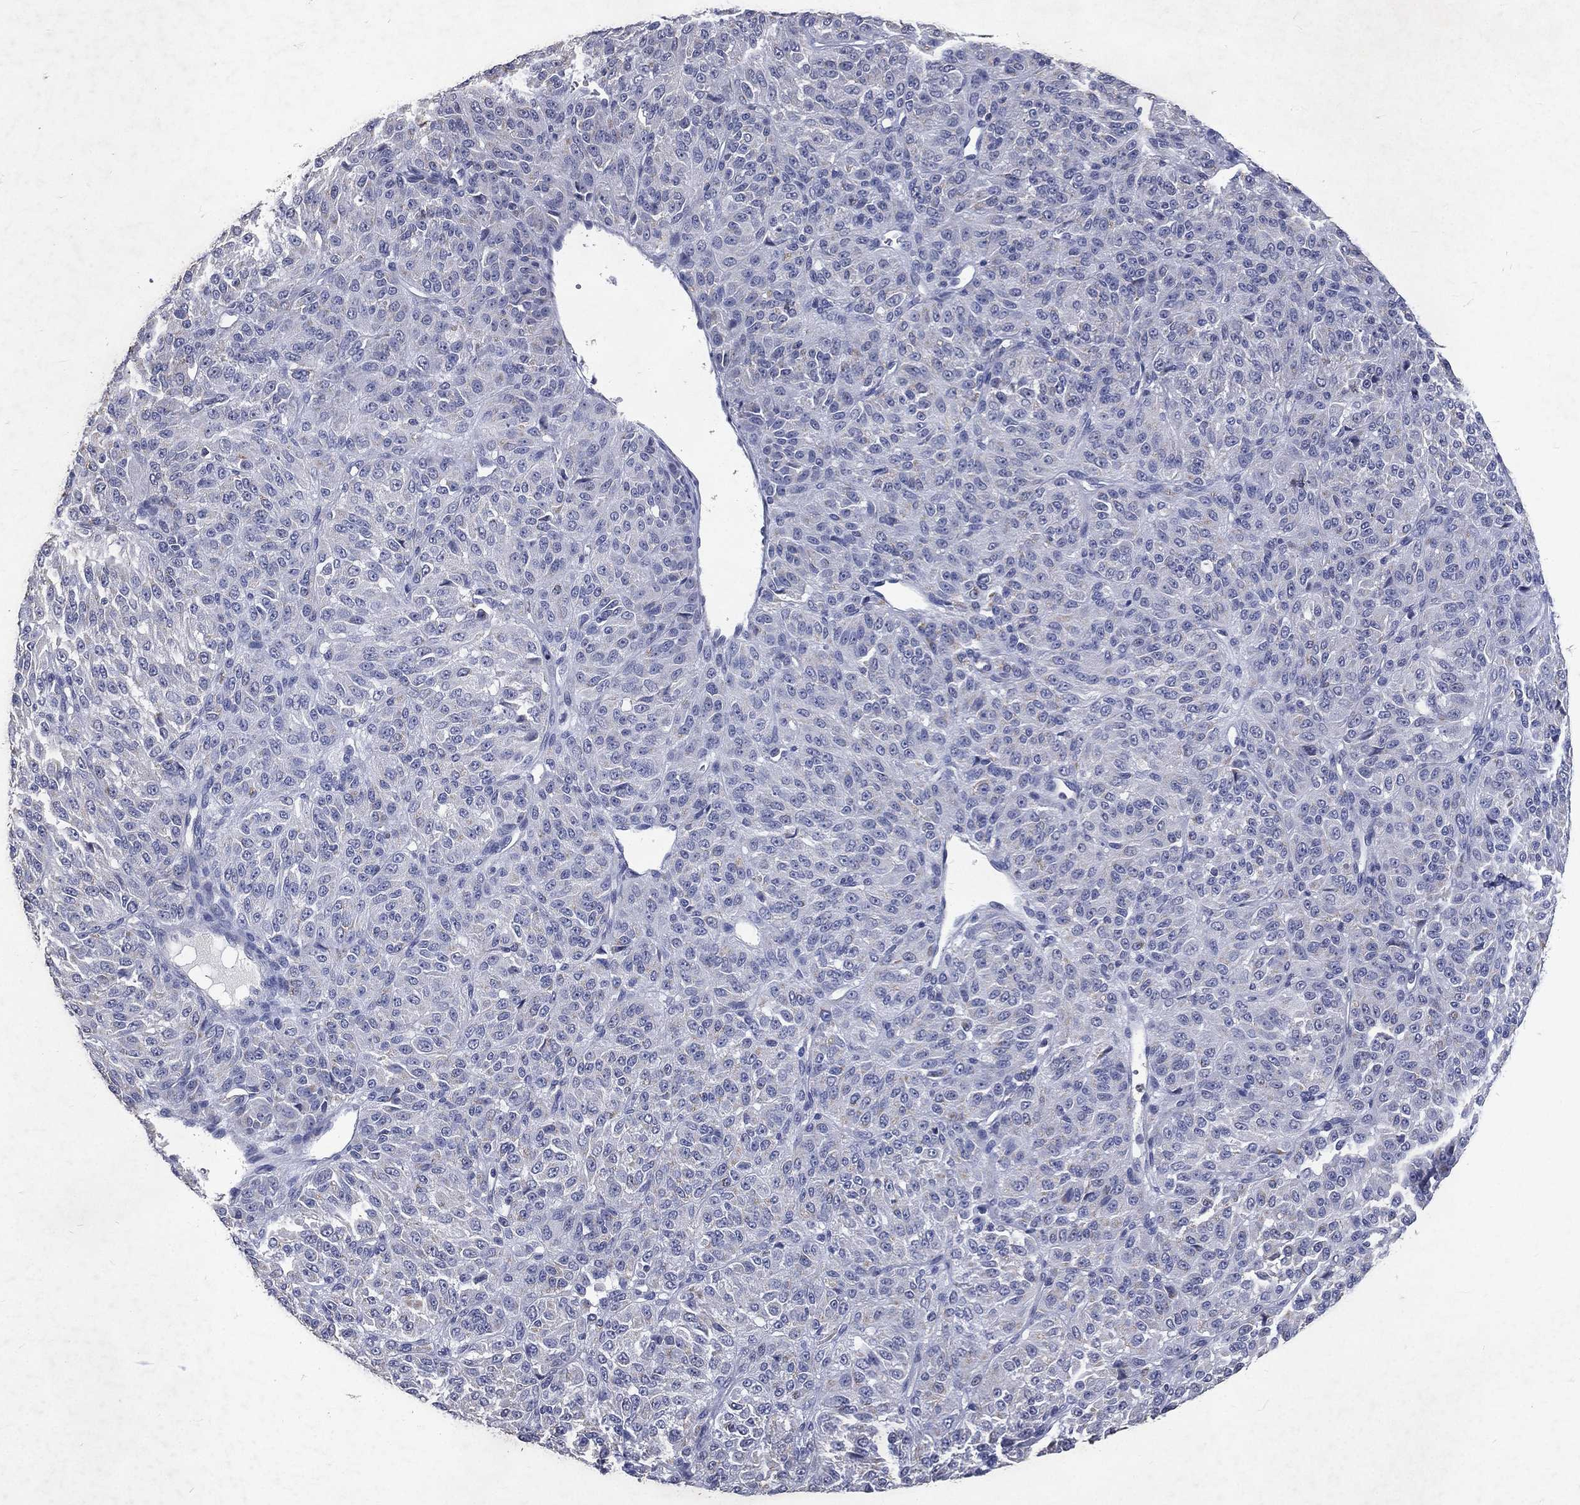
{"staining": {"intensity": "negative", "quantity": "none", "location": "none"}, "tissue": "melanoma", "cell_type": "Tumor cells", "image_type": "cancer", "snomed": [{"axis": "morphology", "description": "Malignant melanoma, Metastatic site"}, {"axis": "topography", "description": "Brain"}], "caption": "DAB (3,3'-diaminobenzidine) immunohistochemical staining of melanoma exhibits no significant positivity in tumor cells. The staining is performed using DAB brown chromogen with nuclei counter-stained in using hematoxylin.", "gene": "SLC34A2", "patient": {"sex": "female", "age": 56}}